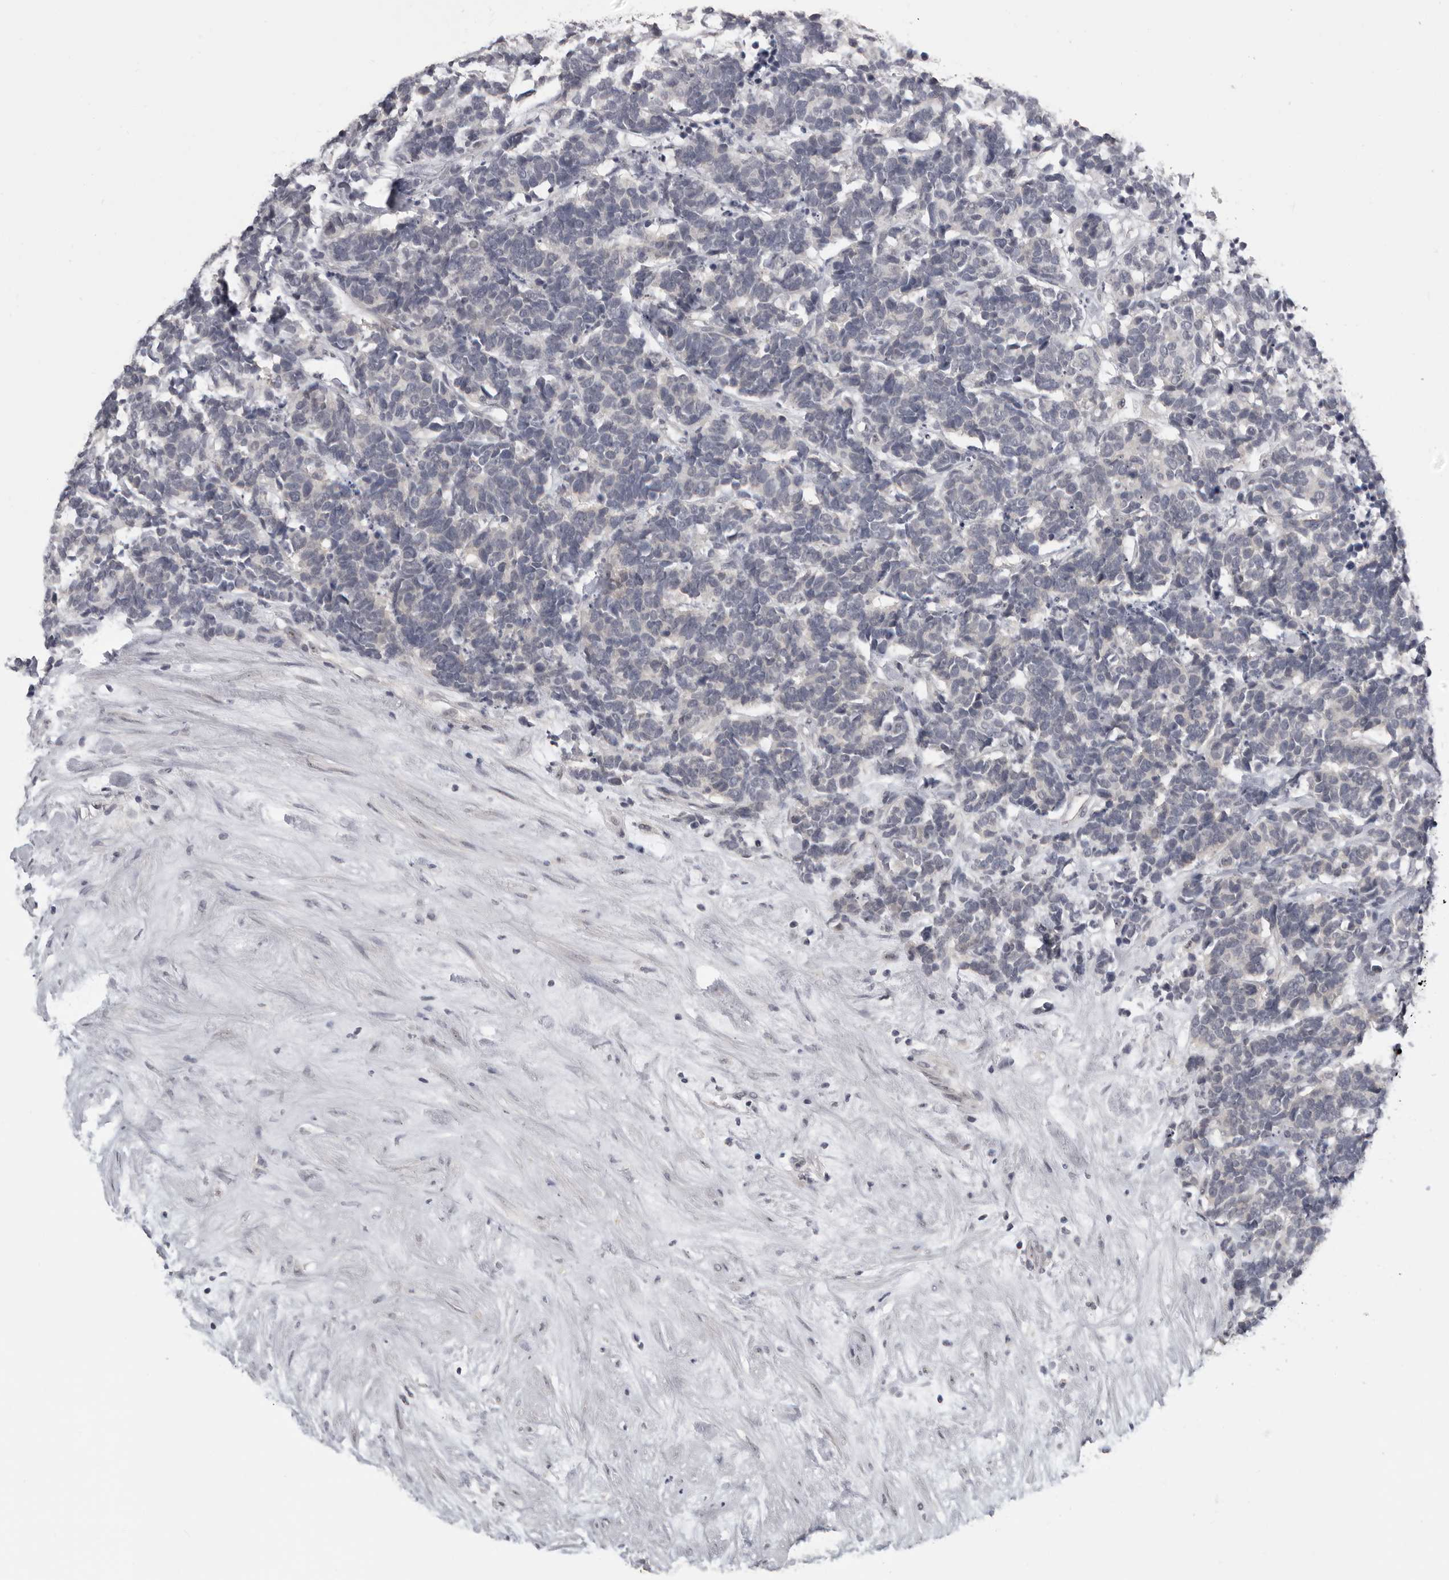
{"staining": {"intensity": "negative", "quantity": "none", "location": "none"}, "tissue": "carcinoid", "cell_type": "Tumor cells", "image_type": "cancer", "snomed": [{"axis": "morphology", "description": "Carcinoma, NOS"}, {"axis": "morphology", "description": "Carcinoid, malignant, NOS"}, {"axis": "topography", "description": "Urinary bladder"}], "caption": "Micrograph shows no significant protein positivity in tumor cells of carcinoid. The staining was performed using DAB (3,3'-diaminobenzidine) to visualize the protein expression in brown, while the nuclei were stained in blue with hematoxylin (Magnification: 20x).", "gene": "MRTO4", "patient": {"sex": "male", "age": 57}}